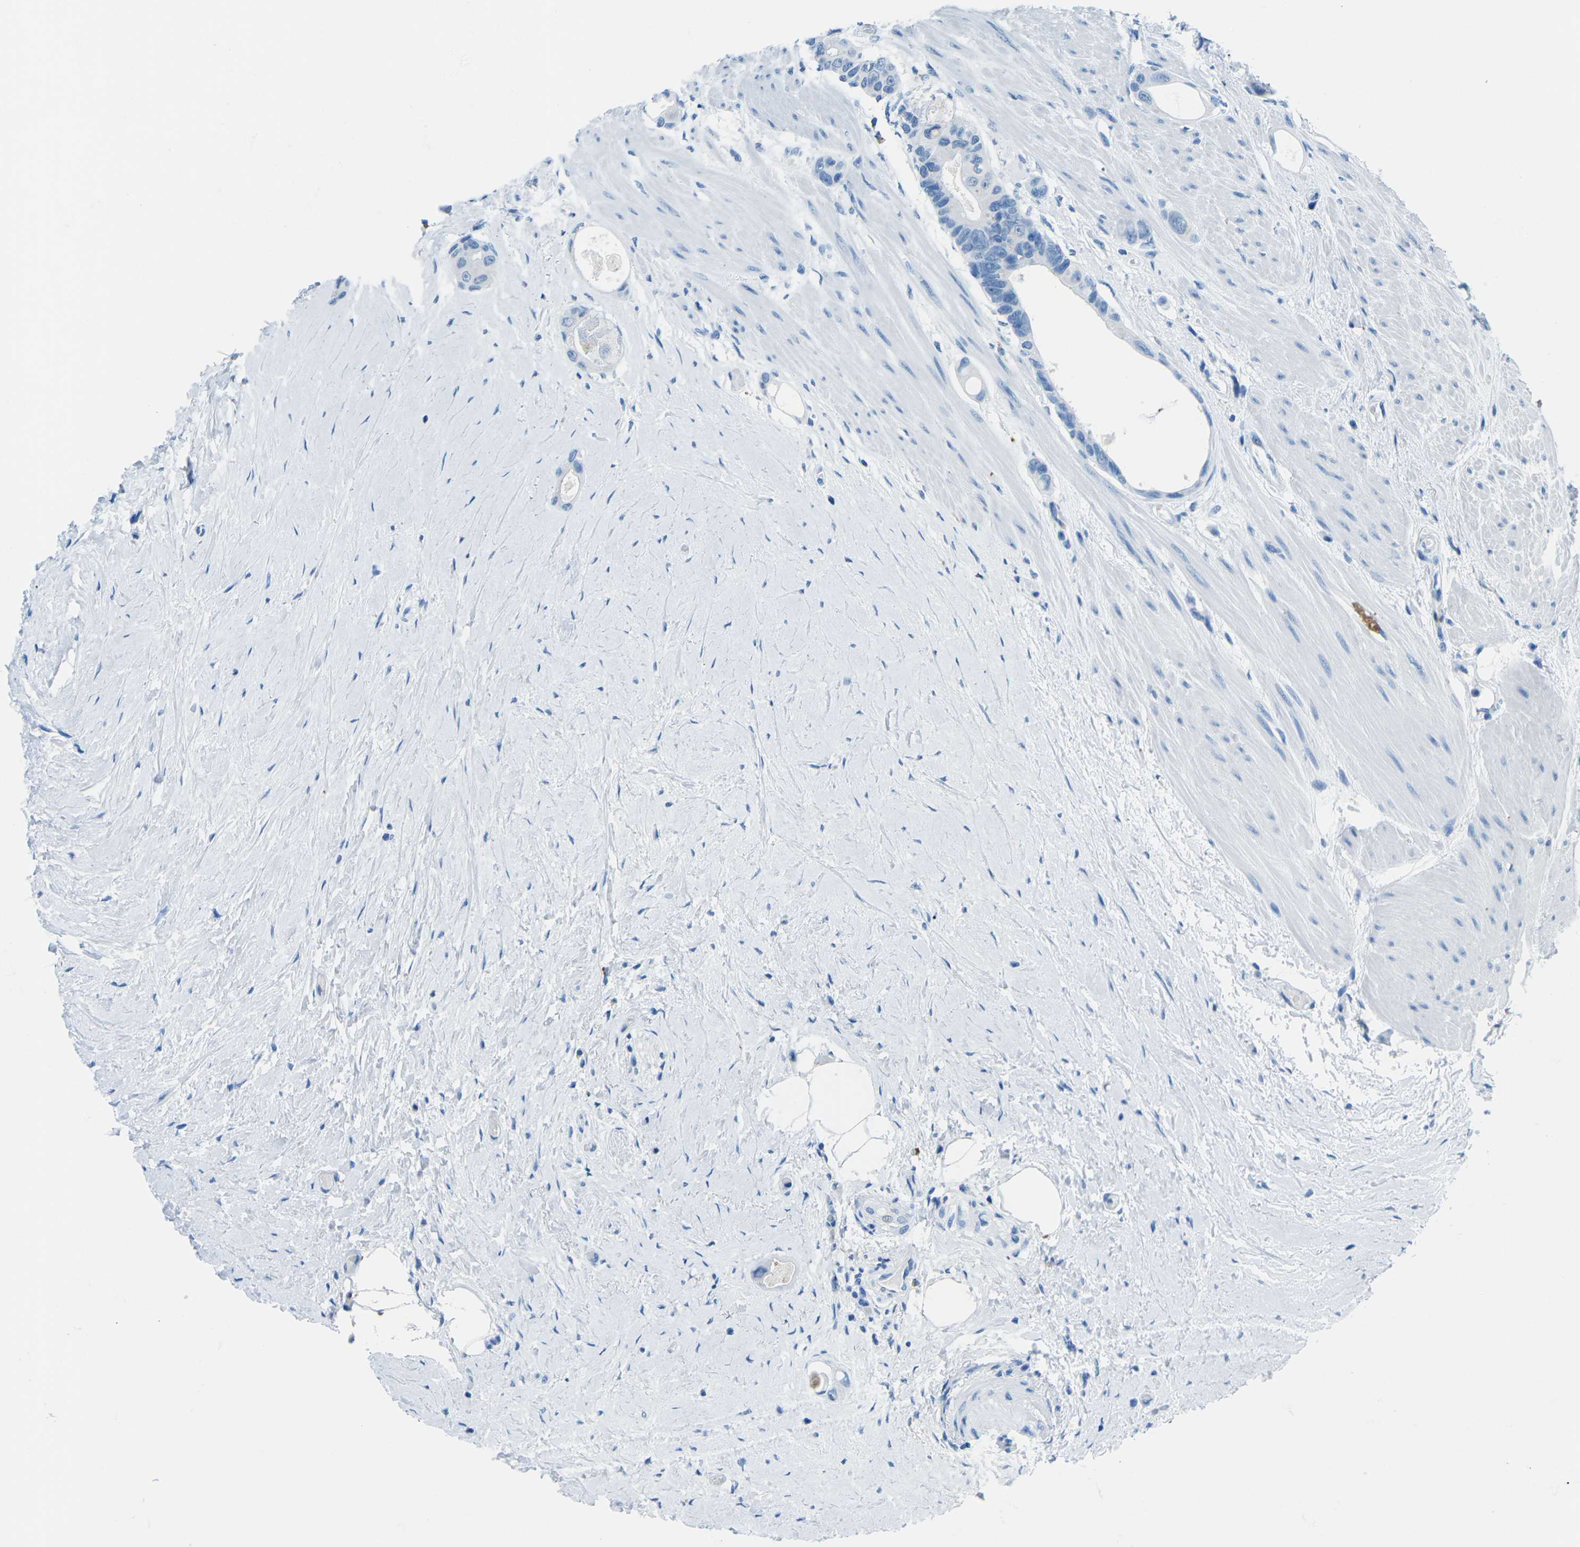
{"staining": {"intensity": "negative", "quantity": "none", "location": "none"}, "tissue": "colorectal cancer", "cell_type": "Tumor cells", "image_type": "cancer", "snomed": [{"axis": "morphology", "description": "Adenocarcinoma, NOS"}, {"axis": "topography", "description": "Rectum"}], "caption": "Immunohistochemistry histopathology image of colorectal cancer stained for a protein (brown), which displays no expression in tumor cells.", "gene": "MYH8", "patient": {"sex": "male", "age": 51}}